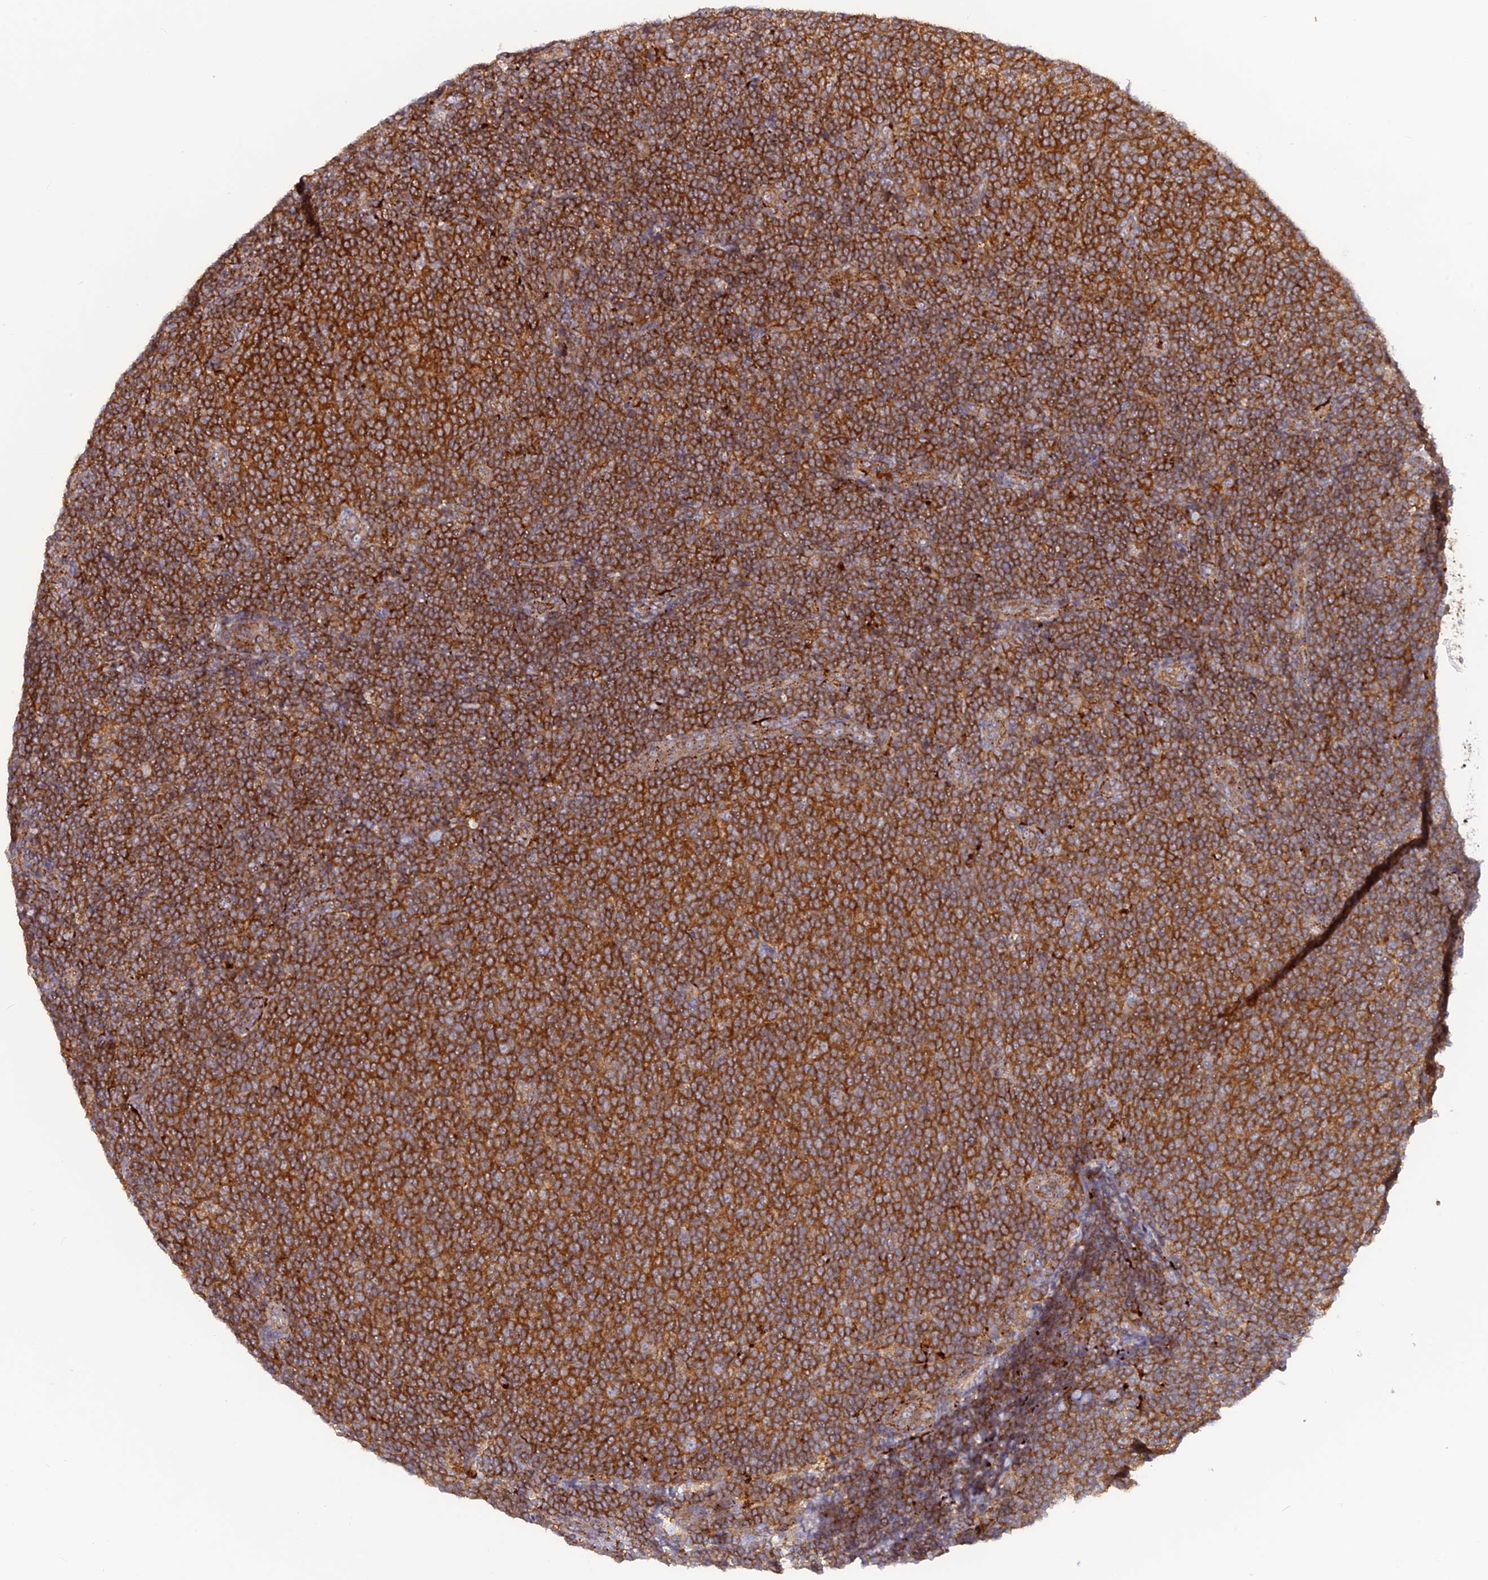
{"staining": {"intensity": "strong", "quantity": ">75%", "location": "cytoplasmic/membranous"}, "tissue": "lymphoma", "cell_type": "Tumor cells", "image_type": "cancer", "snomed": [{"axis": "morphology", "description": "Malignant lymphoma, non-Hodgkin's type, Low grade"}, {"axis": "topography", "description": "Lymph node"}], "caption": "Protein staining displays strong cytoplasmic/membranous staining in about >75% of tumor cells in low-grade malignant lymphoma, non-Hodgkin's type. (DAB (3,3'-diaminobenzidine) = brown stain, brightfield microscopy at high magnification).", "gene": "CPNE7", "patient": {"sex": "male", "age": 66}}